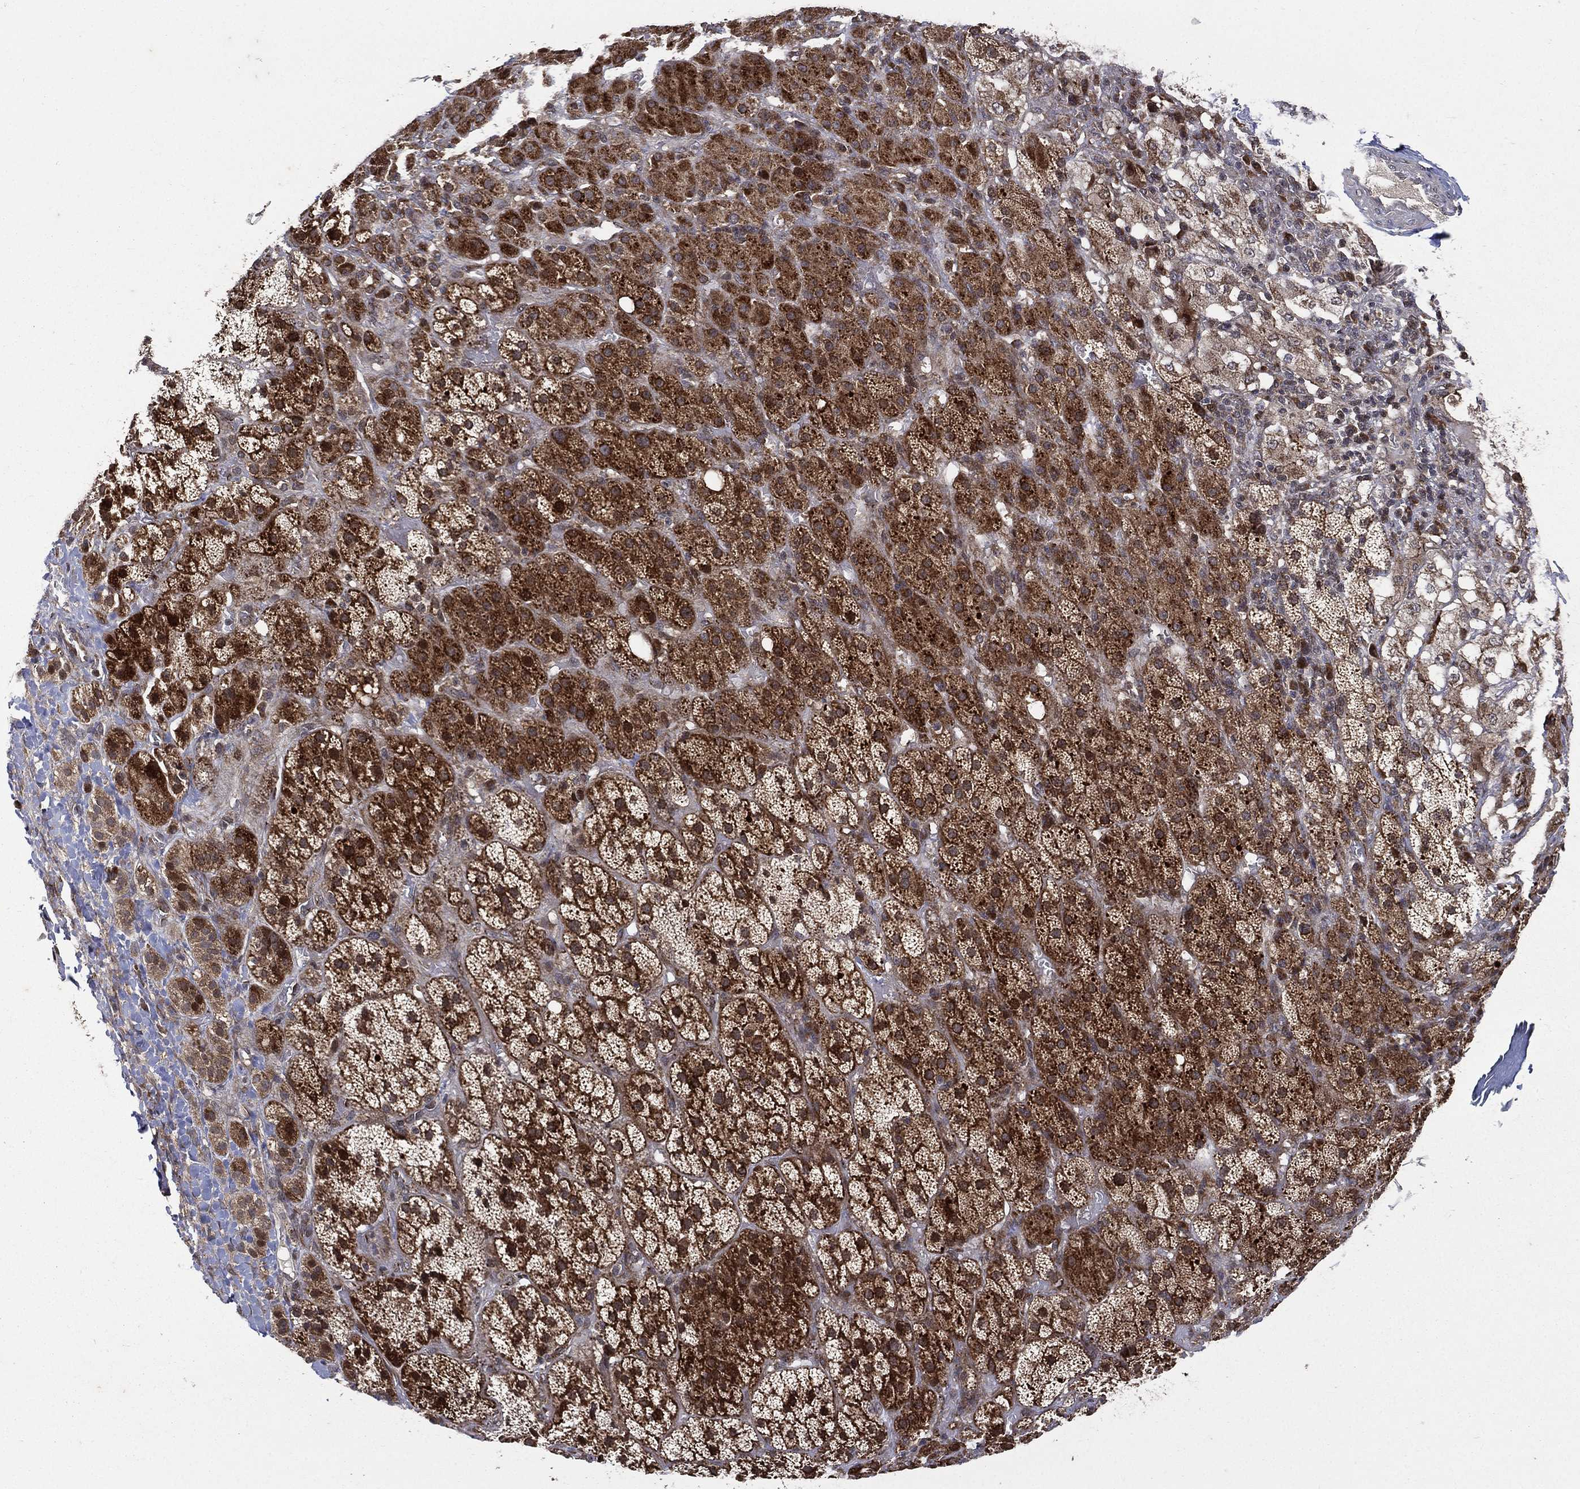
{"staining": {"intensity": "strong", "quantity": "25%-75%", "location": "cytoplasmic/membranous"}, "tissue": "adrenal gland", "cell_type": "Glandular cells", "image_type": "normal", "snomed": [{"axis": "morphology", "description": "Normal tissue, NOS"}, {"axis": "topography", "description": "Adrenal gland"}], "caption": "Immunohistochemical staining of benign human adrenal gland exhibits 25%-75% levels of strong cytoplasmic/membranous protein expression in about 25%-75% of glandular cells. (DAB (3,3'-diaminobenzidine) IHC, brown staining for protein, blue staining for nuclei).", "gene": "RAB11FIP4", "patient": {"sex": "male", "age": 70}}